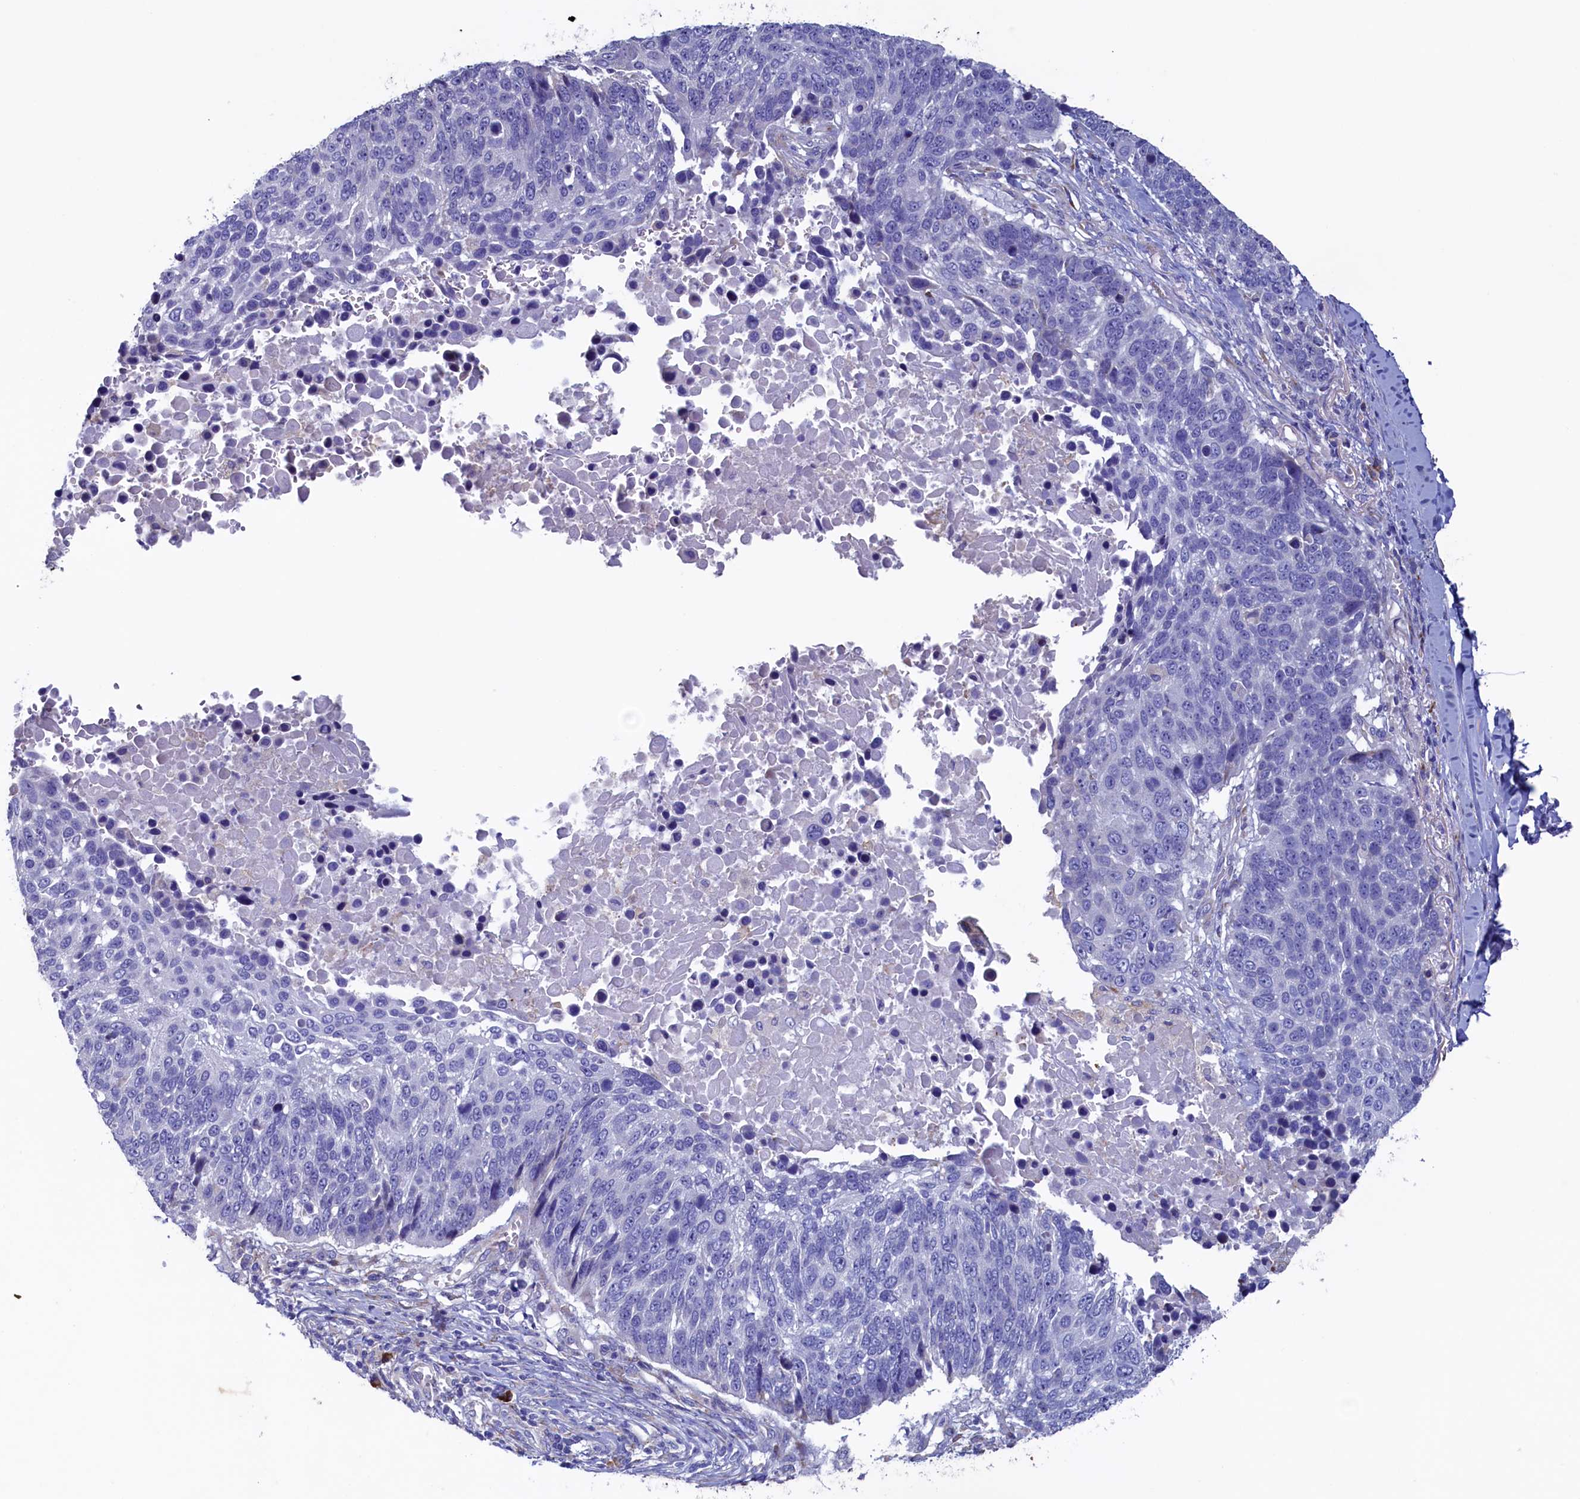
{"staining": {"intensity": "negative", "quantity": "none", "location": "none"}, "tissue": "lung cancer", "cell_type": "Tumor cells", "image_type": "cancer", "snomed": [{"axis": "morphology", "description": "Normal tissue, NOS"}, {"axis": "morphology", "description": "Squamous cell carcinoma, NOS"}, {"axis": "topography", "description": "Lymph node"}, {"axis": "topography", "description": "Lung"}], "caption": "This is a photomicrograph of IHC staining of squamous cell carcinoma (lung), which shows no staining in tumor cells.", "gene": "CBLIF", "patient": {"sex": "male", "age": 66}}